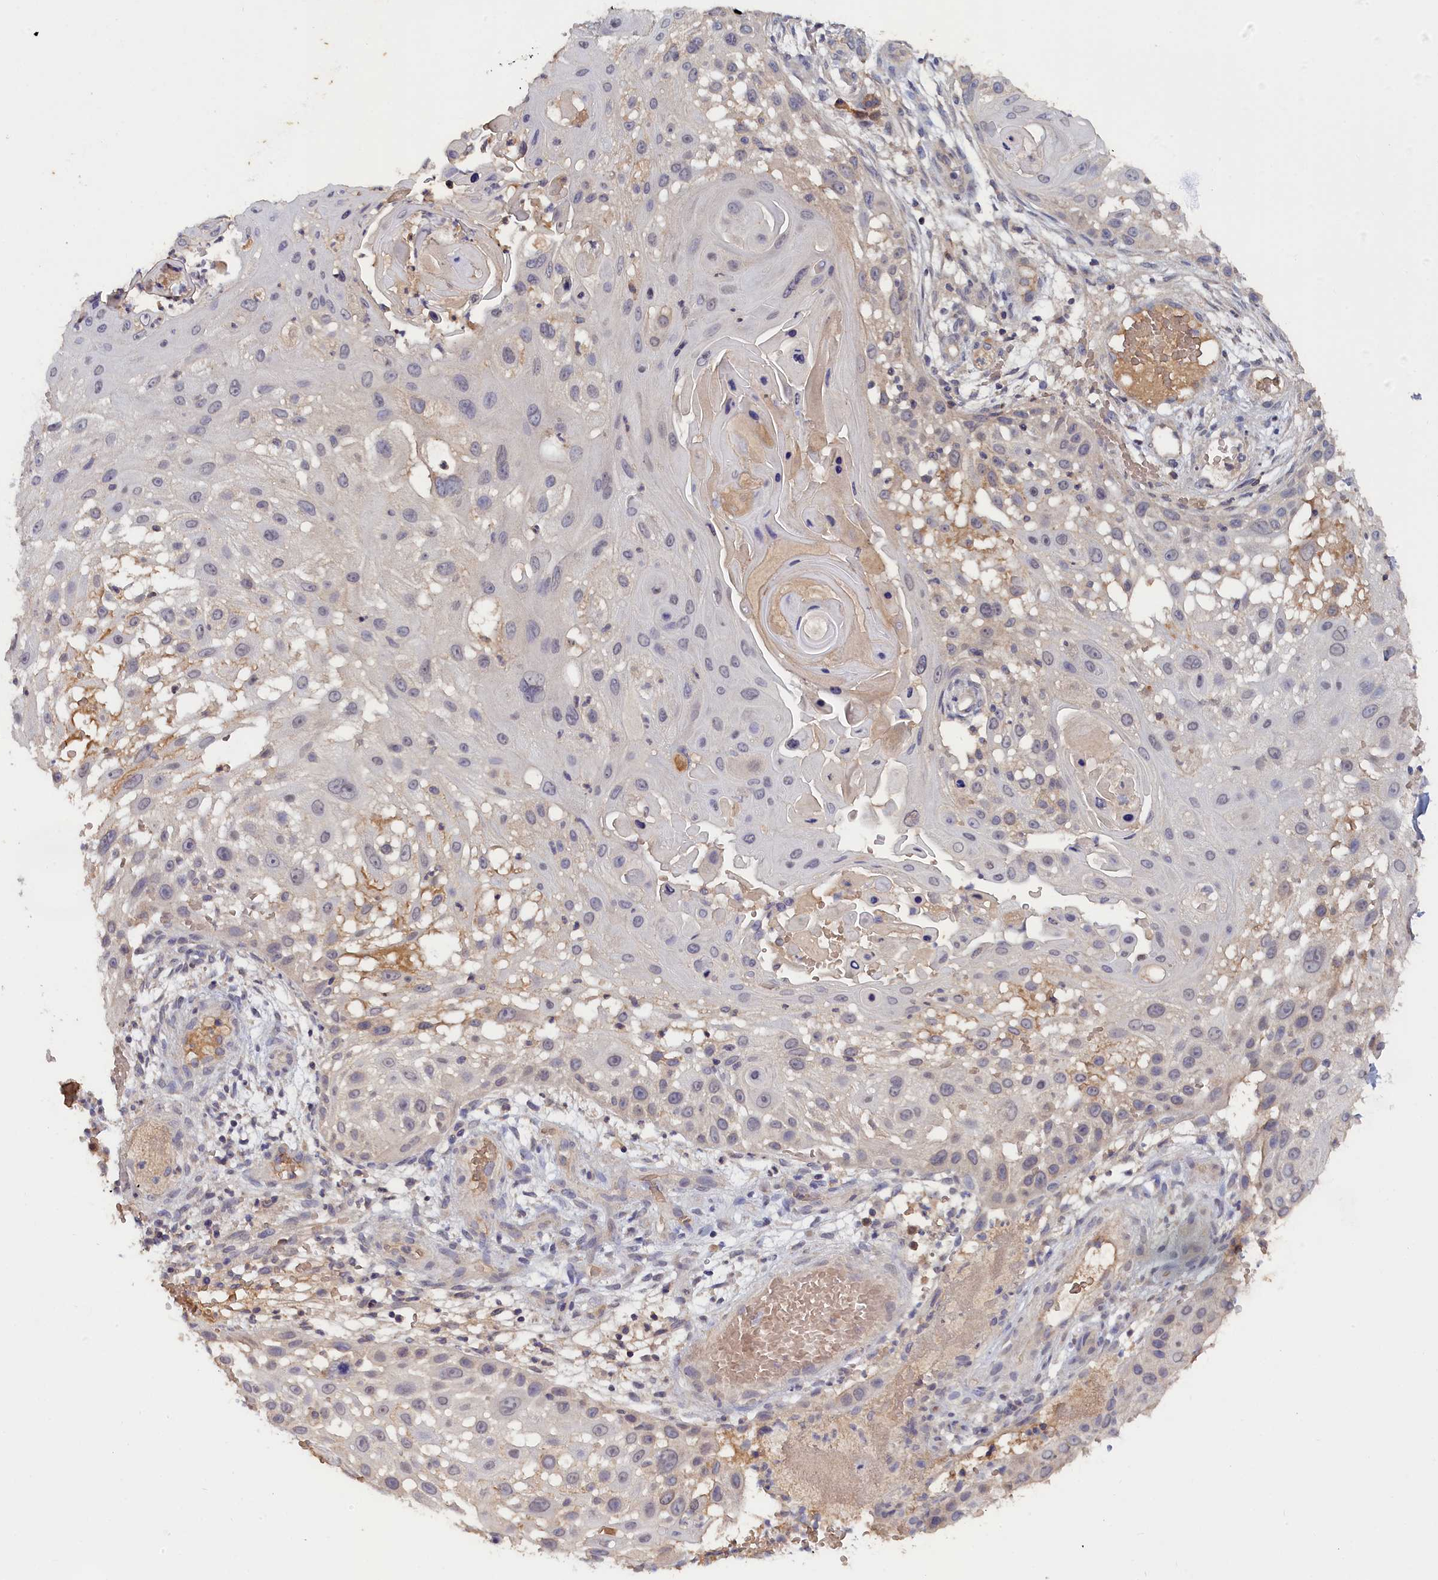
{"staining": {"intensity": "negative", "quantity": "none", "location": "none"}, "tissue": "skin cancer", "cell_type": "Tumor cells", "image_type": "cancer", "snomed": [{"axis": "morphology", "description": "Squamous cell carcinoma, NOS"}, {"axis": "topography", "description": "Skin"}], "caption": "Protein analysis of skin cancer displays no significant staining in tumor cells. (Immunohistochemistry (ihc), brightfield microscopy, high magnification).", "gene": "CELF5", "patient": {"sex": "female", "age": 44}}